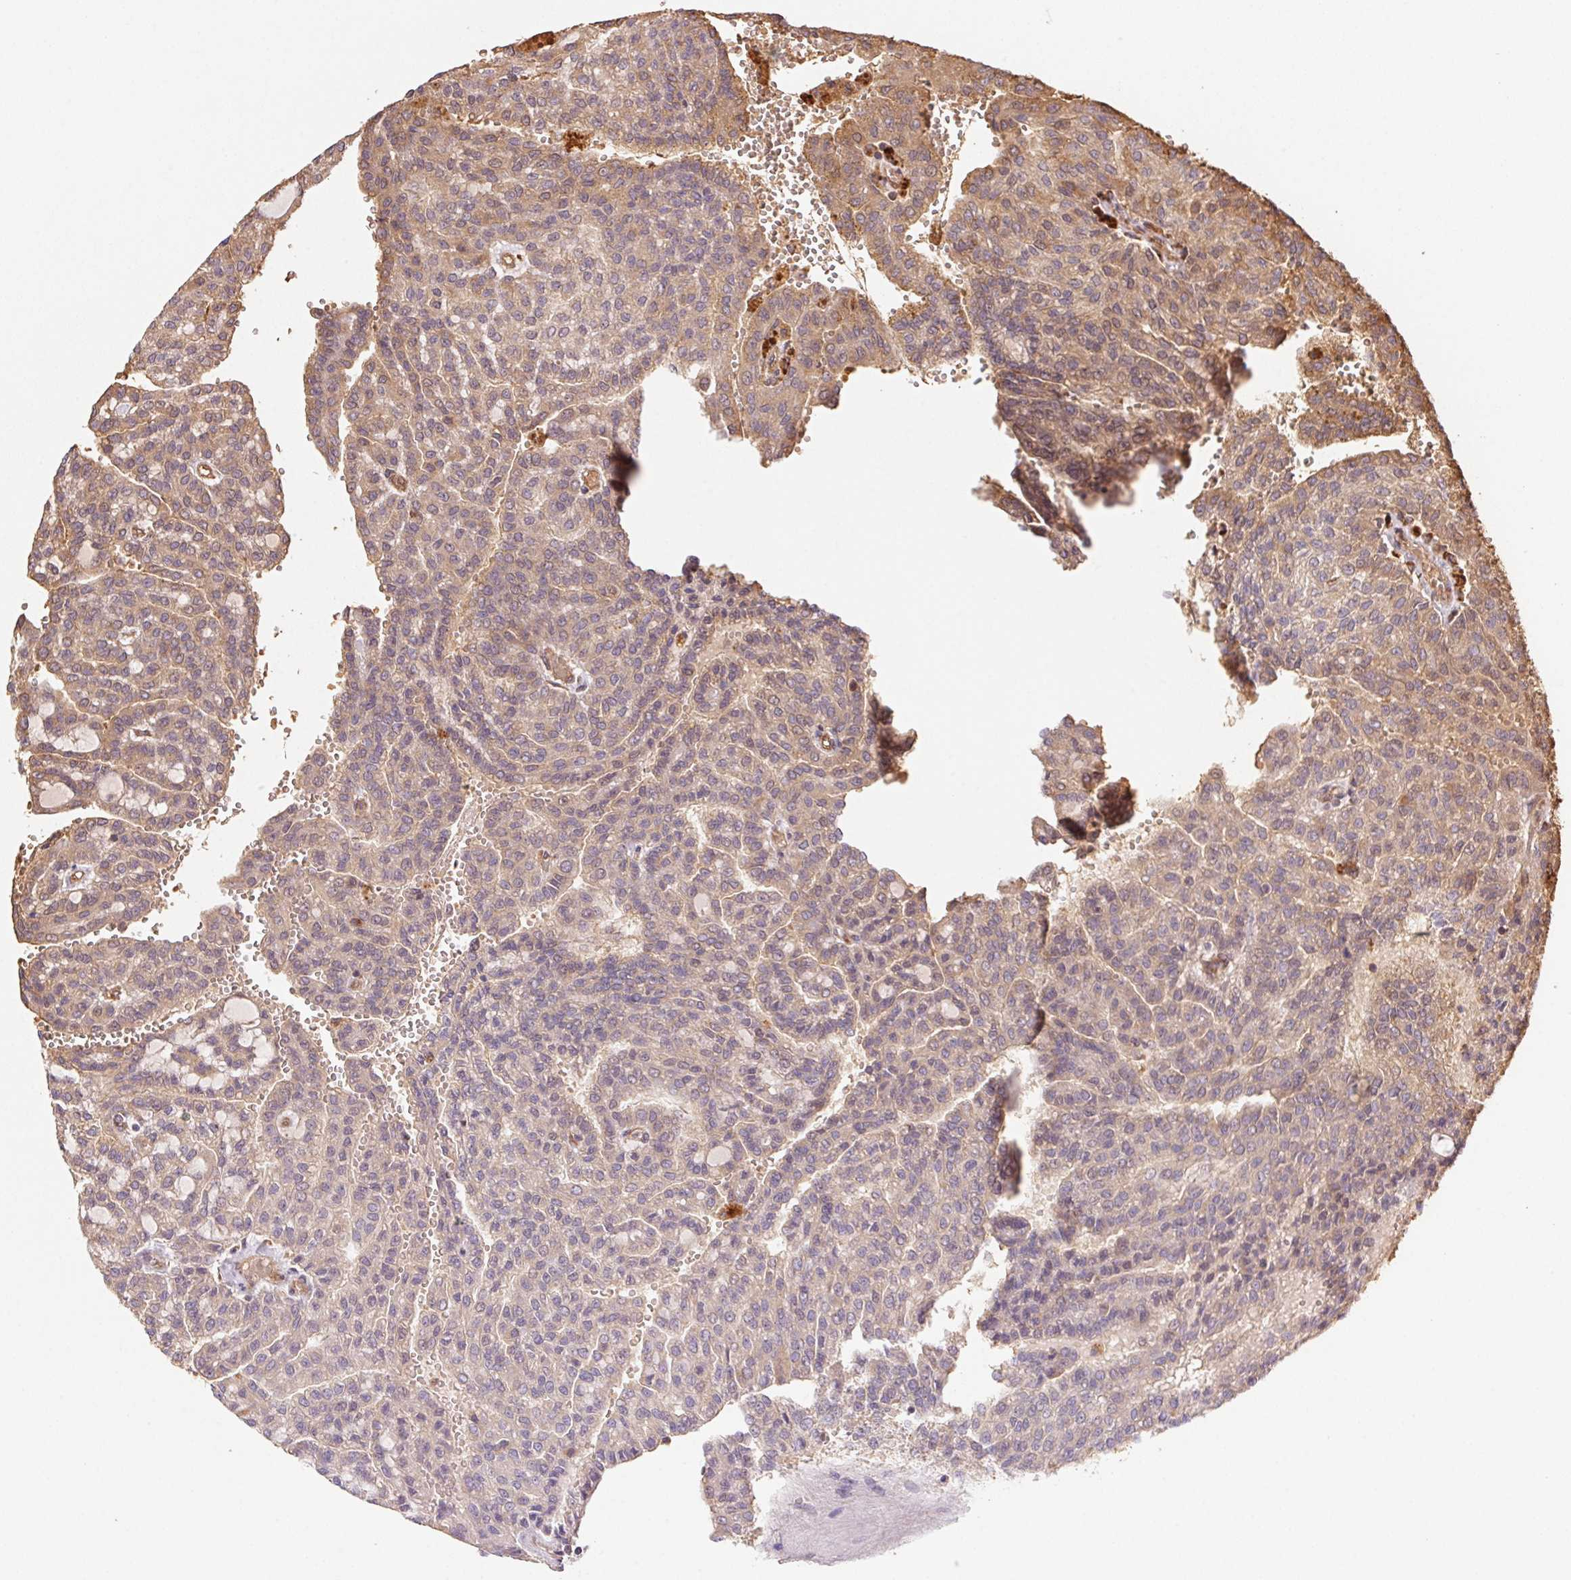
{"staining": {"intensity": "weak", "quantity": "25%-75%", "location": "cytoplasmic/membranous"}, "tissue": "renal cancer", "cell_type": "Tumor cells", "image_type": "cancer", "snomed": [{"axis": "morphology", "description": "Adenocarcinoma, NOS"}, {"axis": "topography", "description": "Kidney"}], "caption": "Adenocarcinoma (renal) stained with DAB (3,3'-diaminobenzidine) immunohistochemistry shows low levels of weak cytoplasmic/membranous expression in about 25%-75% of tumor cells.", "gene": "USE1", "patient": {"sex": "male", "age": 63}}